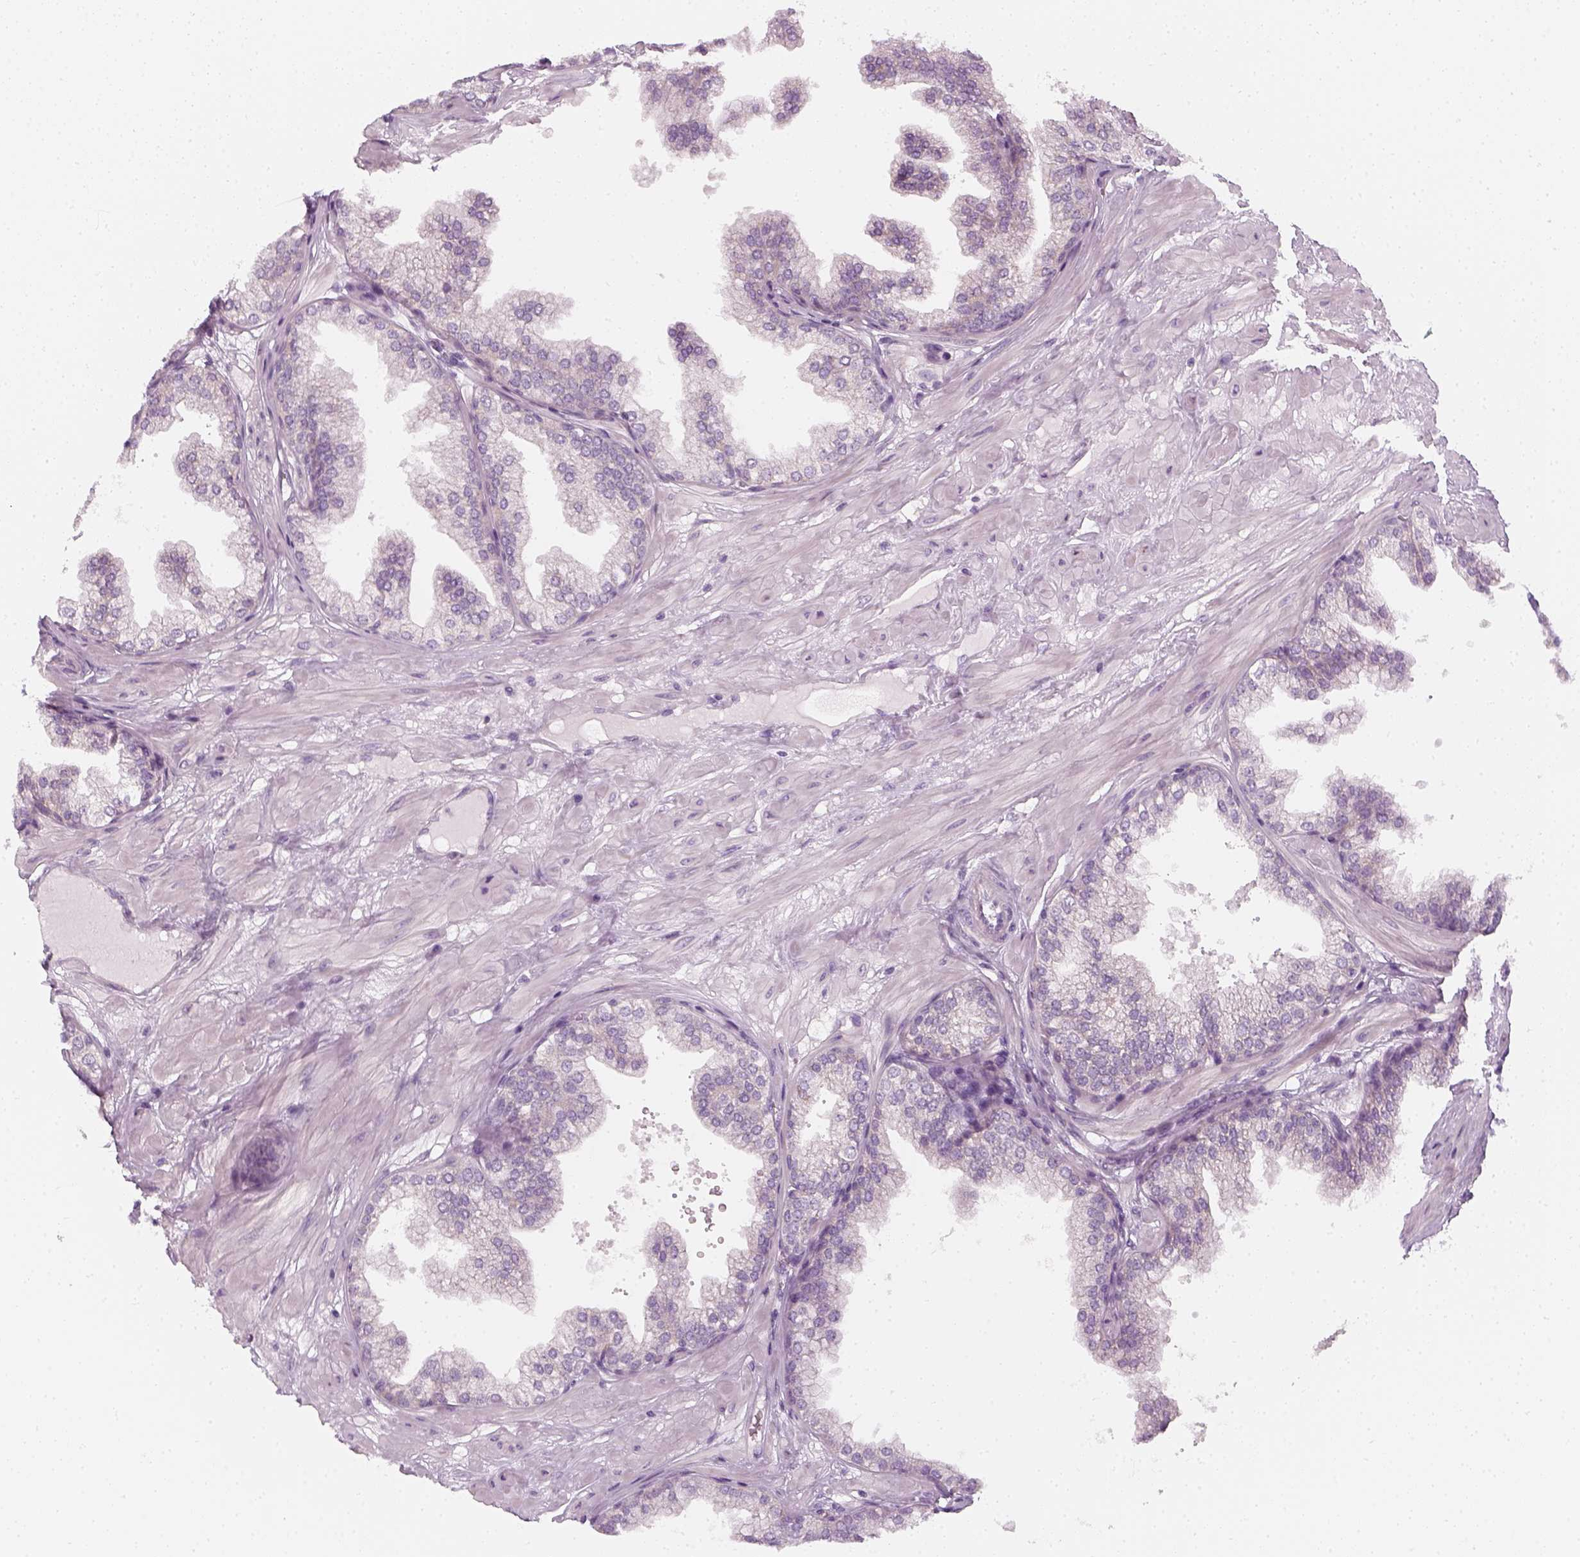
{"staining": {"intensity": "negative", "quantity": "none", "location": "none"}, "tissue": "prostate", "cell_type": "Glandular cells", "image_type": "normal", "snomed": [{"axis": "morphology", "description": "Normal tissue, NOS"}, {"axis": "topography", "description": "Prostate"}], "caption": "Unremarkable prostate was stained to show a protein in brown. There is no significant positivity in glandular cells. The staining was performed using DAB to visualize the protein expression in brown, while the nuclei were stained in blue with hematoxylin (Magnification: 20x).", "gene": "PRAME", "patient": {"sex": "male", "age": 37}}